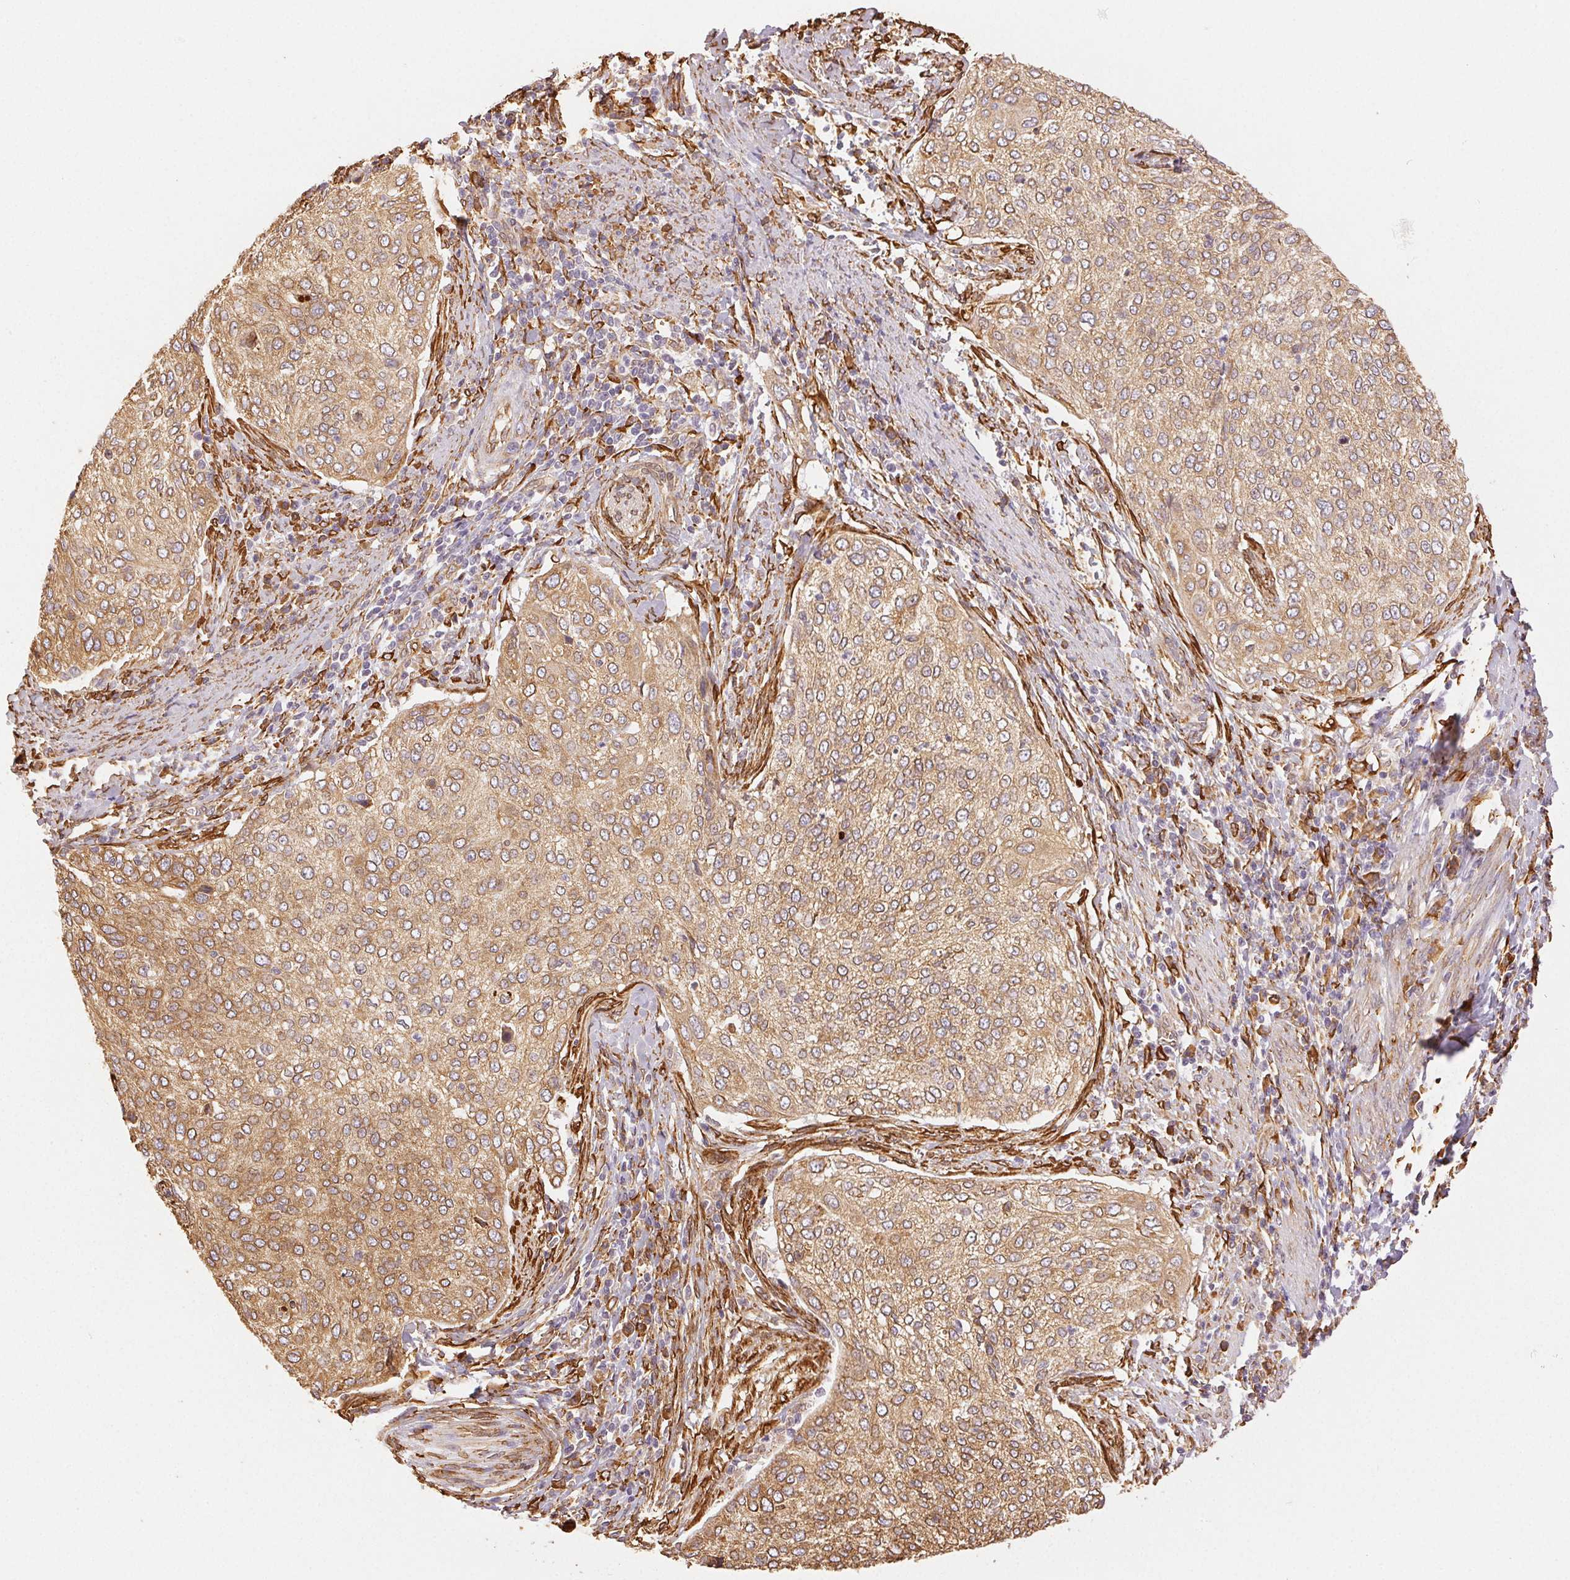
{"staining": {"intensity": "moderate", "quantity": ">75%", "location": "cytoplasmic/membranous"}, "tissue": "cervical cancer", "cell_type": "Tumor cells", "image_type": "cancer", "snomed": [{"axis": "morphology", "description": "Squamous cell carcinoma, NOS"}, {"axis": "topography", "description": "Cervix"}], "caption": "Protein positivity by immunohistochemistry demonstrates moderate cytoplasmic/membranous expression in approximately >75% of tumor cells in cervical squamous cell carcinoma.", "gene": "RCN3", "patient": {"sex": "female", "age": 38}}